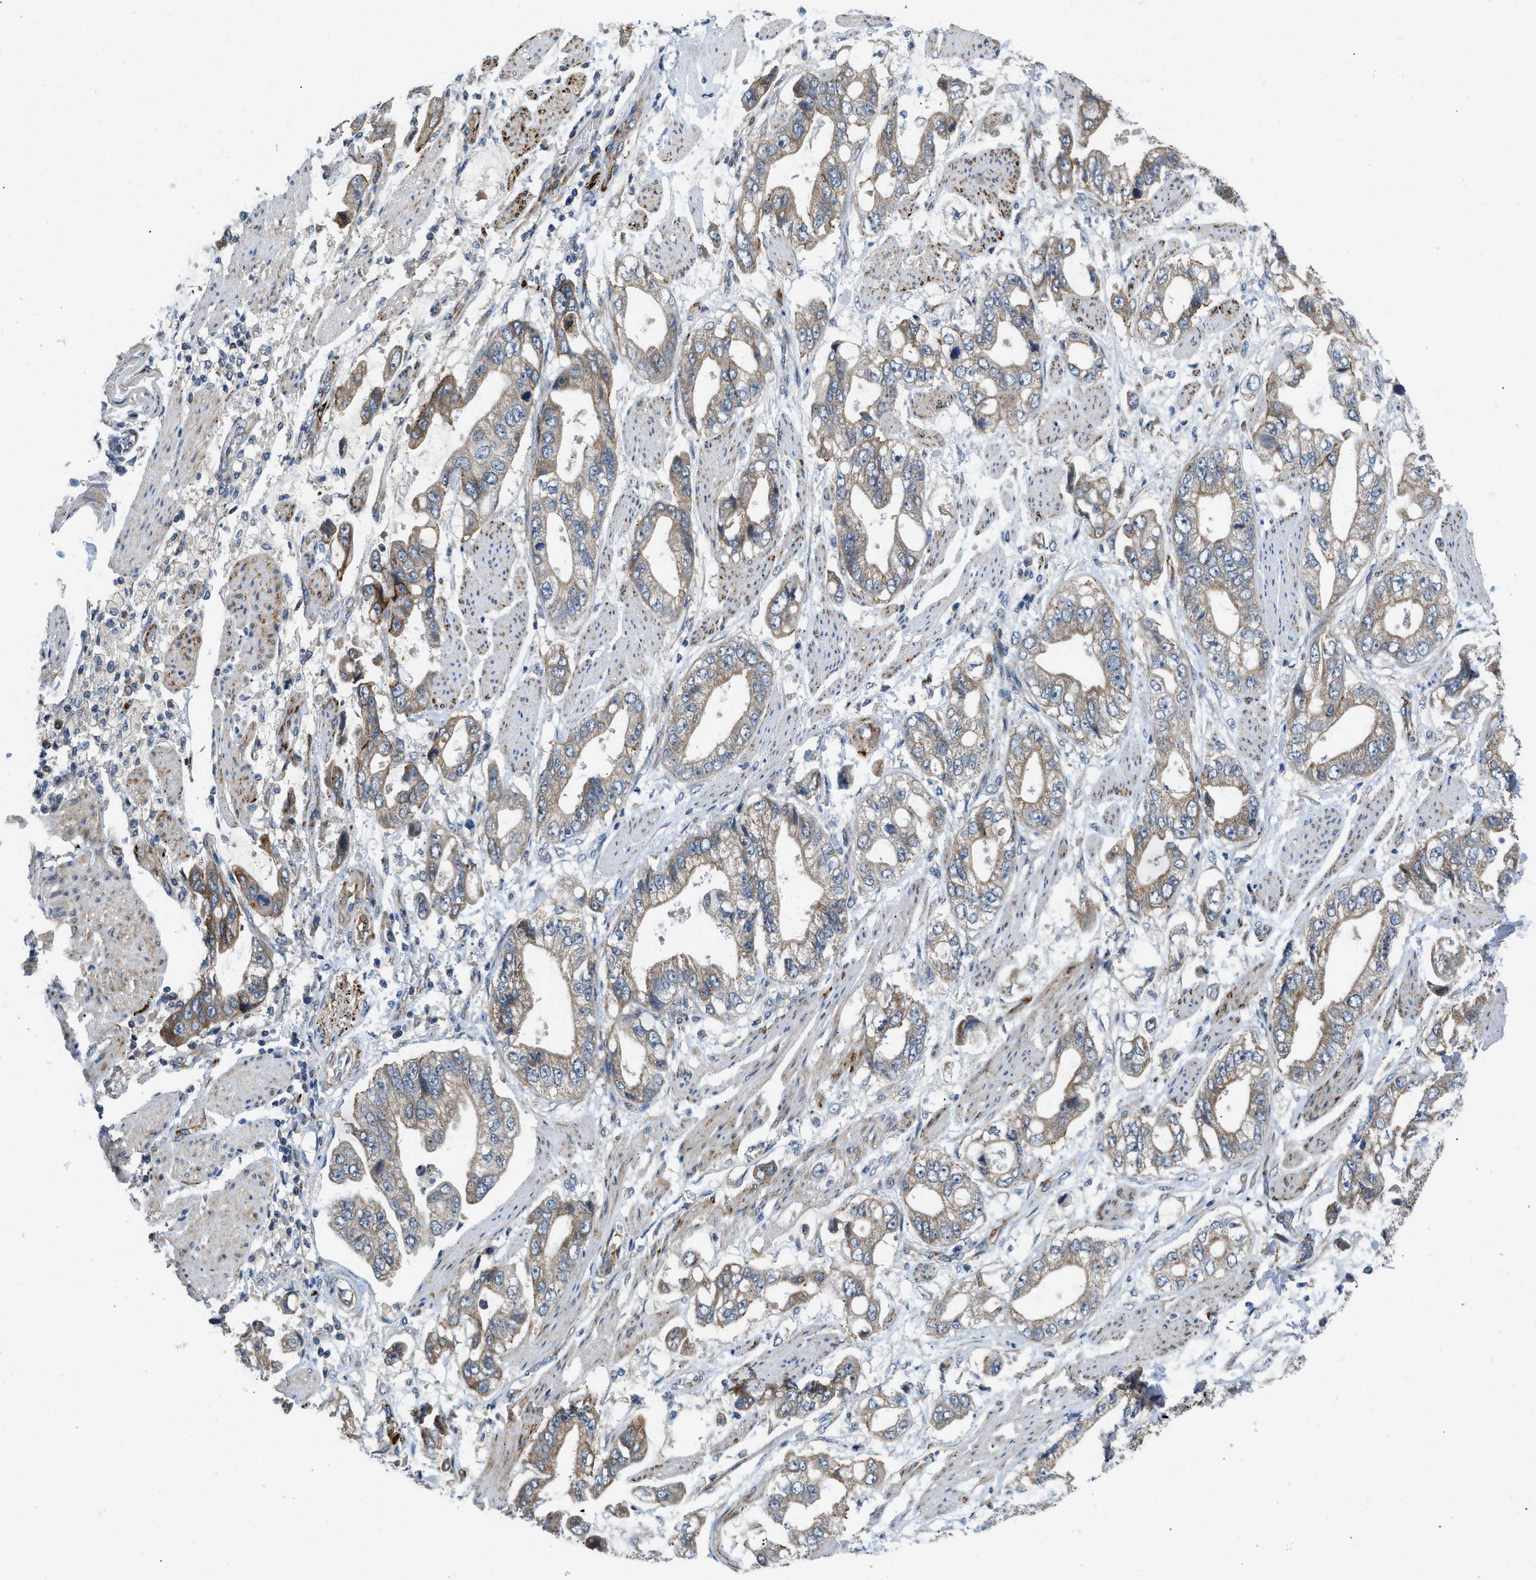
{"staining": {"intensity": "weak", "quantity": ">75%", "location": "cytoplasmic/membranous"}, "tissue": "stomach cancer", "cell_type": "Tumor cells", "image_type": "cancer", "snomed": [{"axis": "morphology", "description": "Normal tissue, NOS"}, {"axis": "morphology", "description": "Adenocarcinoma, NOS"}, {"axis": "topography", "description": "Stomach"}], "caption": "Immunohistochemistry (IHC) of stomach cancer (adenocarcinoma) exhibits low levels of weak cytoplasmic/membranous expression in about >75% of tumor cells. The staining was performed using DAB, with brown indicating positive protein expression. Nuclei are stained blue with hematoxylin.", "gene": "ZNF599", "patient": {"sex": "male", "age": 62}}